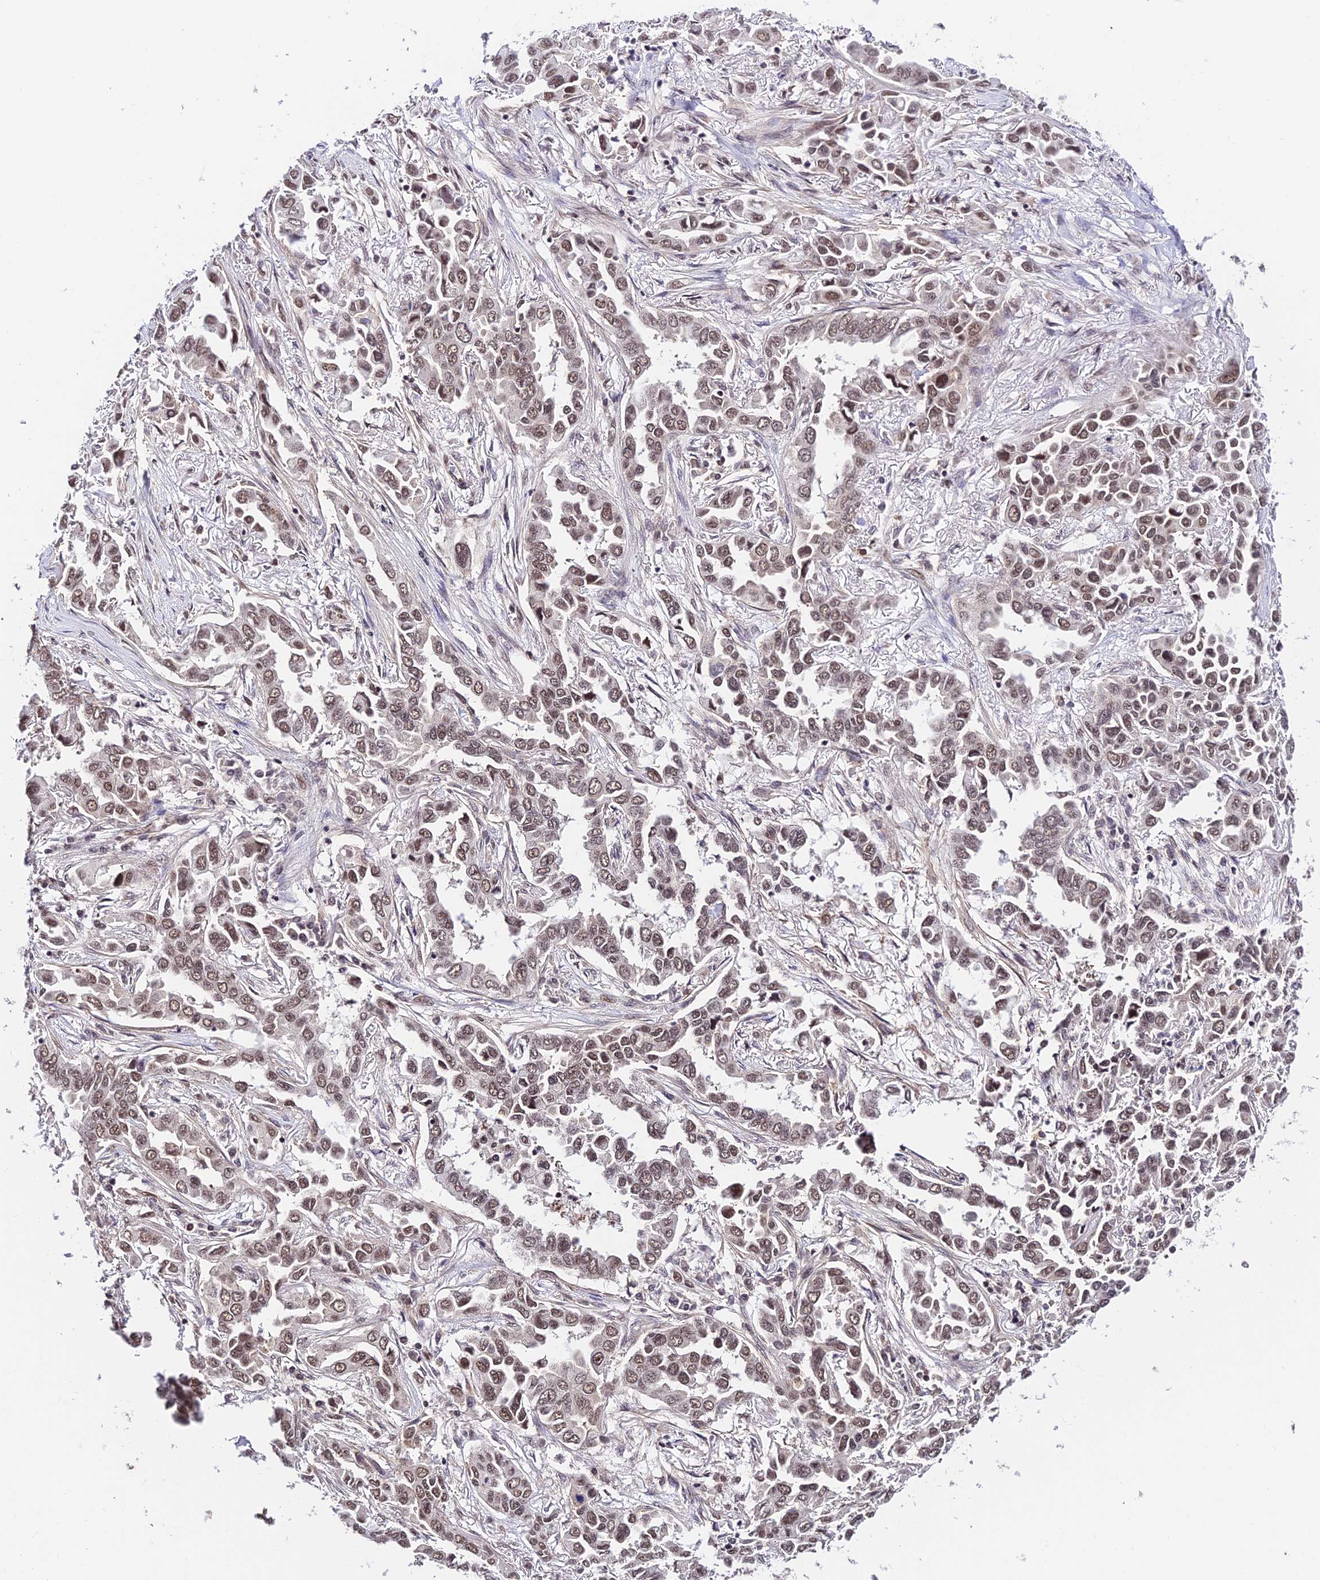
{"staining": {"intensity": "weak", "quantity": ">75%", "location": "nuclear"}, "tissue": "lung cancer", "cell_type": "Tumor cells", "image_type": "cancer", "snomed": [{"axis": "morphology", "description": "Adenocarcinoma, NOS"}, {"axis": "topography", "description": "Lung"}], "caption": "Immunohistochemical staining of human lung adenocarcinoma displays weak nuclear protein positivity in approximately >75% of tumor cells. (DAB (3,3'-diaminobenzidine) = brown stain, brightfield microscopy at high magnification).", "gene": "RBM42", "patient": {"sex": "female", "age": 76}}